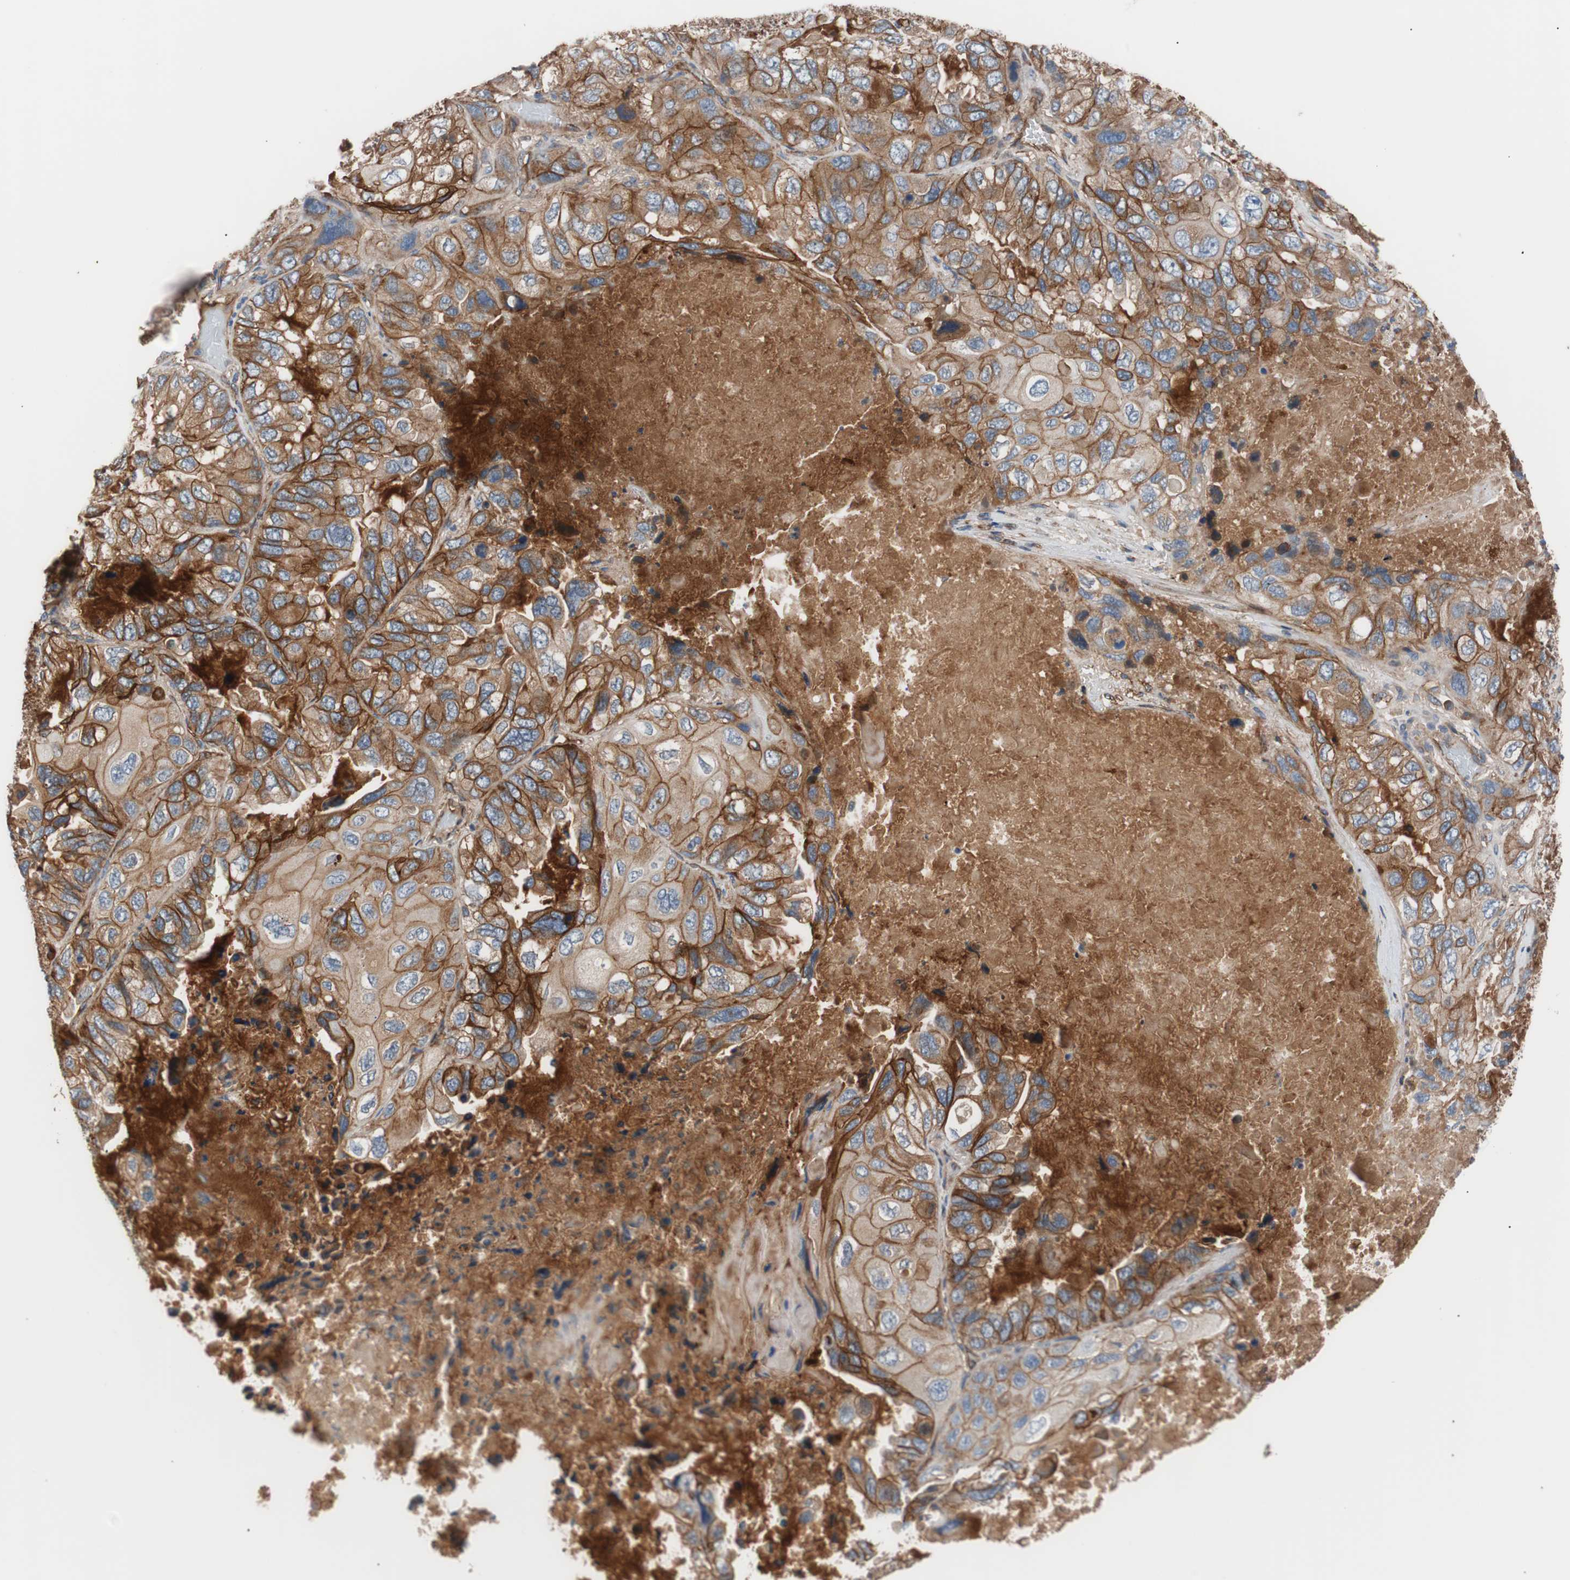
{"staining": {"intensity": "strong", "quantity": ">75%", "location": "cytoplasmic/membranous"}, "tissue": "lung cancer", "cell_type": "Tumor cells", "image_type": "cancer", "snomed": [{"axis": "morphology", "description": "Squamous cell carcinoma, NOS"}, {"axis": "topography", "description": "Lung"}], "caption": "Protein analysis of squamous cell carcinoma (lung) tissue demonstrates strong cytoplasmic/membranous expression in about >75% of tumor cells. The protein is stained brown, and the nuclei are stained in blue (DAB (3,3'-diaminobenzidine) IHC with brightfield microscopy, high magnification).", "gene": "SPINT1", "patient": {"sex": "female", "age": 73}}